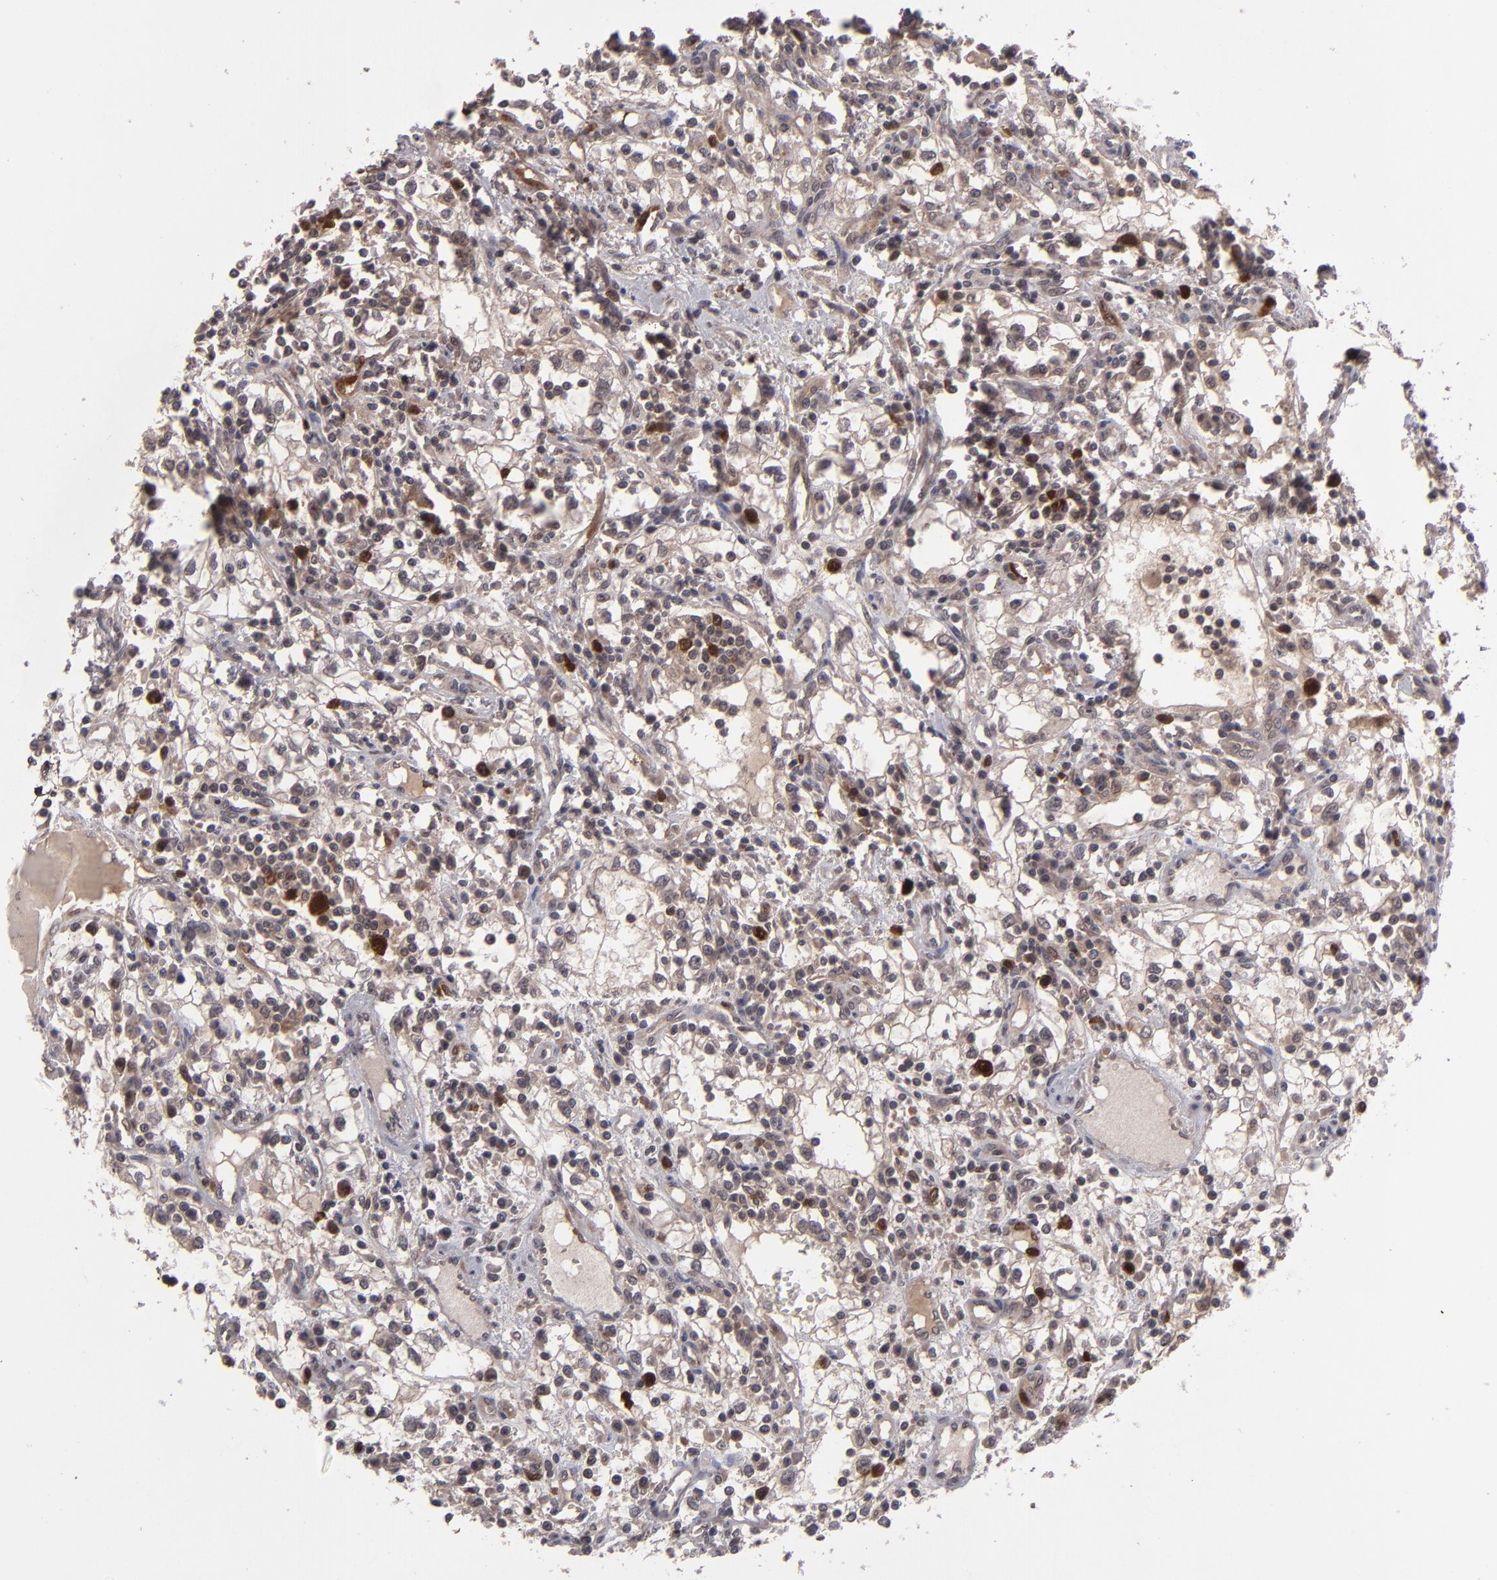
{"staining": {"intensity": "moderate", "quantity": ">75%", "location": "cytoplasmic/membranous"}, "tissue": "renal cancer", "cell_type": "Tumor cells", "image_type": "cancer", "snomed": [{"axis": "morphology", "description": "Adenocarcinoma, NOS"}, {"axis": "topography", "description": "Kidney"}], "caption": "The micrograph demonstrates staining of renal cancer (adenocarcinoma), revealing moderate cytoplasmic/membranous protein staining (brown color) within tumor cells. The staining was performed using DAB (3,3'-diaminobenzidine), with brown indicating positive protein expression. Nuclei are stained blue with hematoxylin.", "gene": "TYMS", "patient": {"sex": "male", "age": 82}}